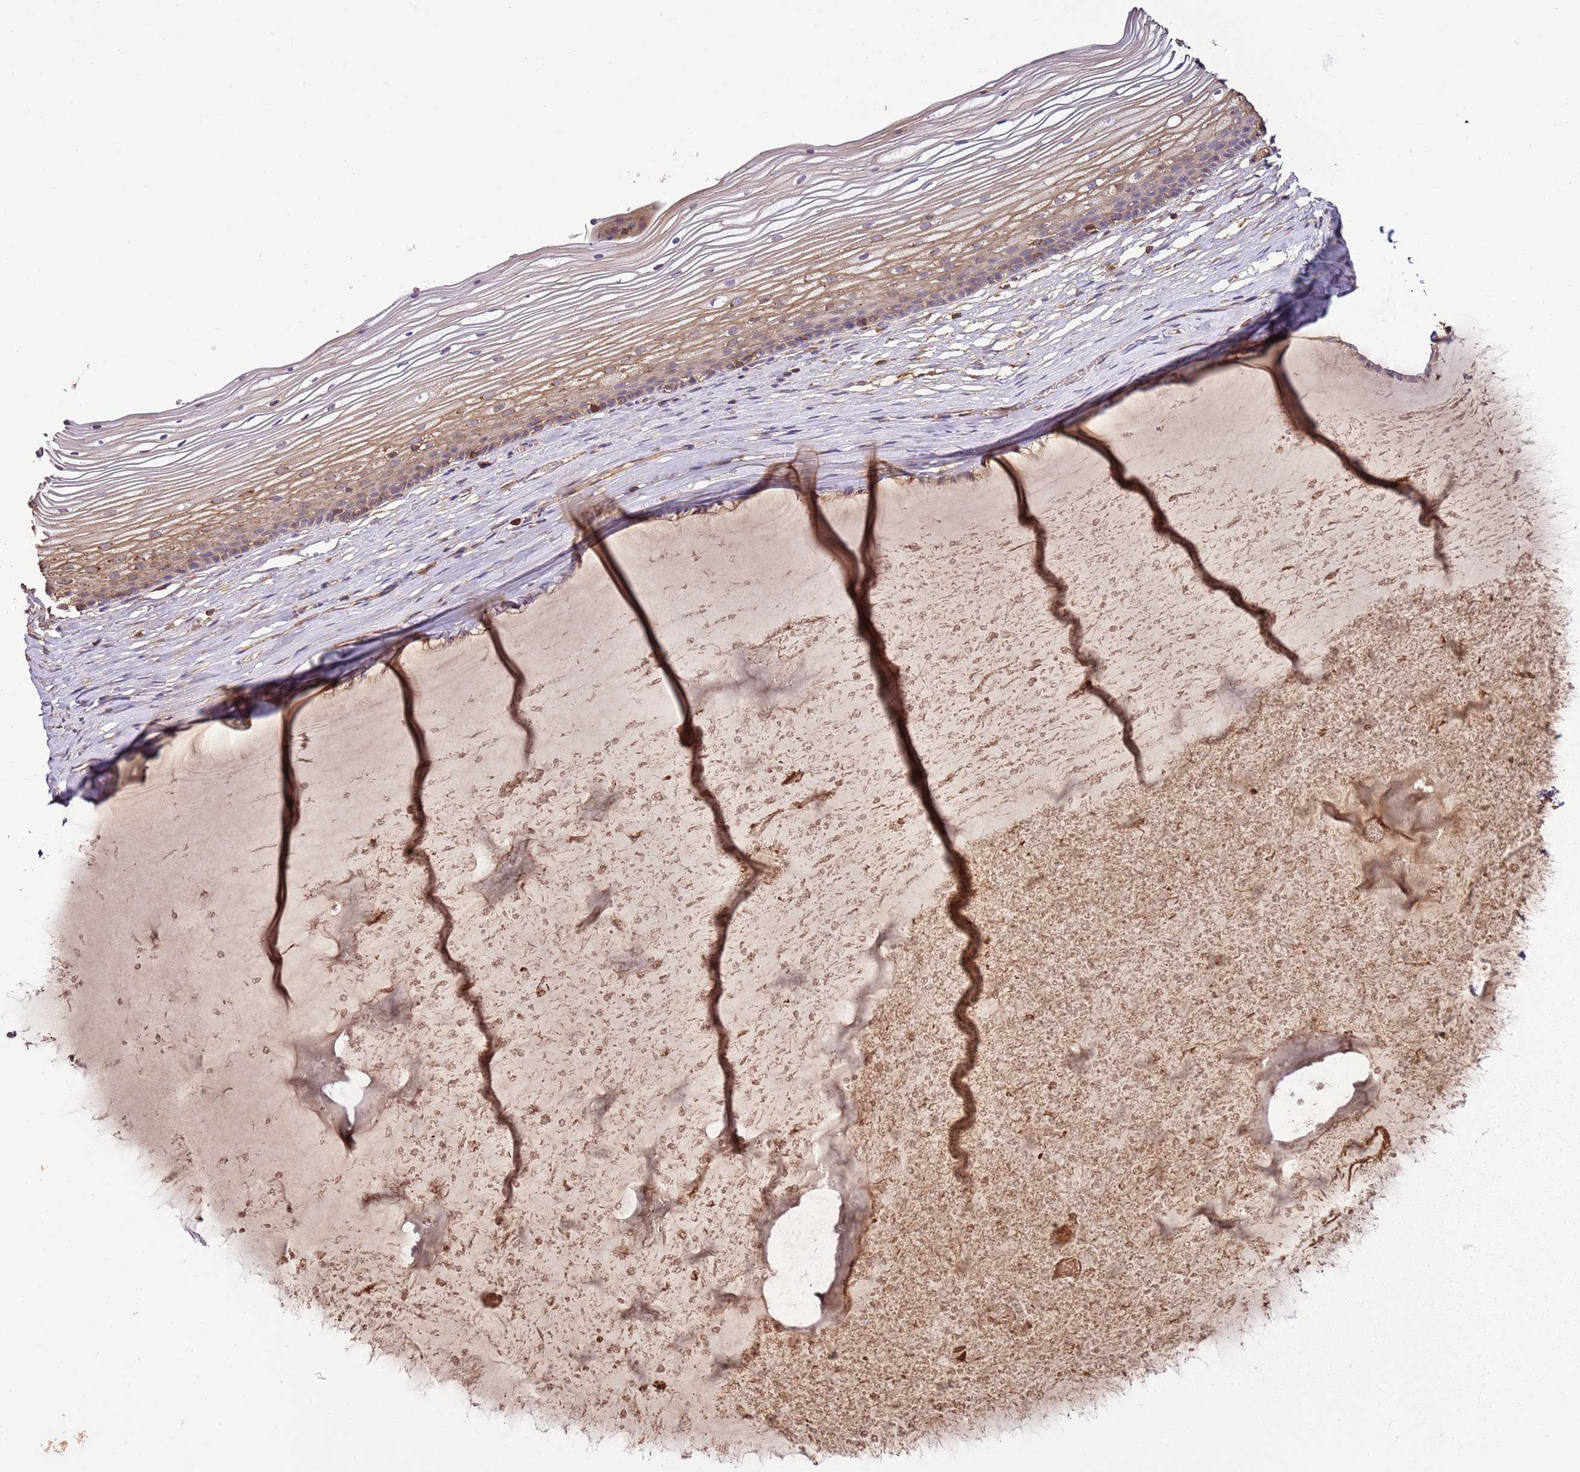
{"staining": {"intensity": "moderate", "quantity": "25%-75%", "location": "cytoplasmic/membranous"}, "tissue": "vagina", "cell_type": "Squamous epithelial cells", "image_type": "normal", "snomed": [{"axis": "morphology", "description": "Normal tissue, NOS"}, {"axis": "topography", "description": "Vagina"}, {"axis": "topography", "description": "Cervix"}], "caption": "Brown immunohistochemical staining in normal vagina displays moderate cytoplasmic/membranous positivity in about 25%-75% of squamous epithelial cells.", "gene": "ACVR2A", "patient": {"sex": "female", "age": 40}}